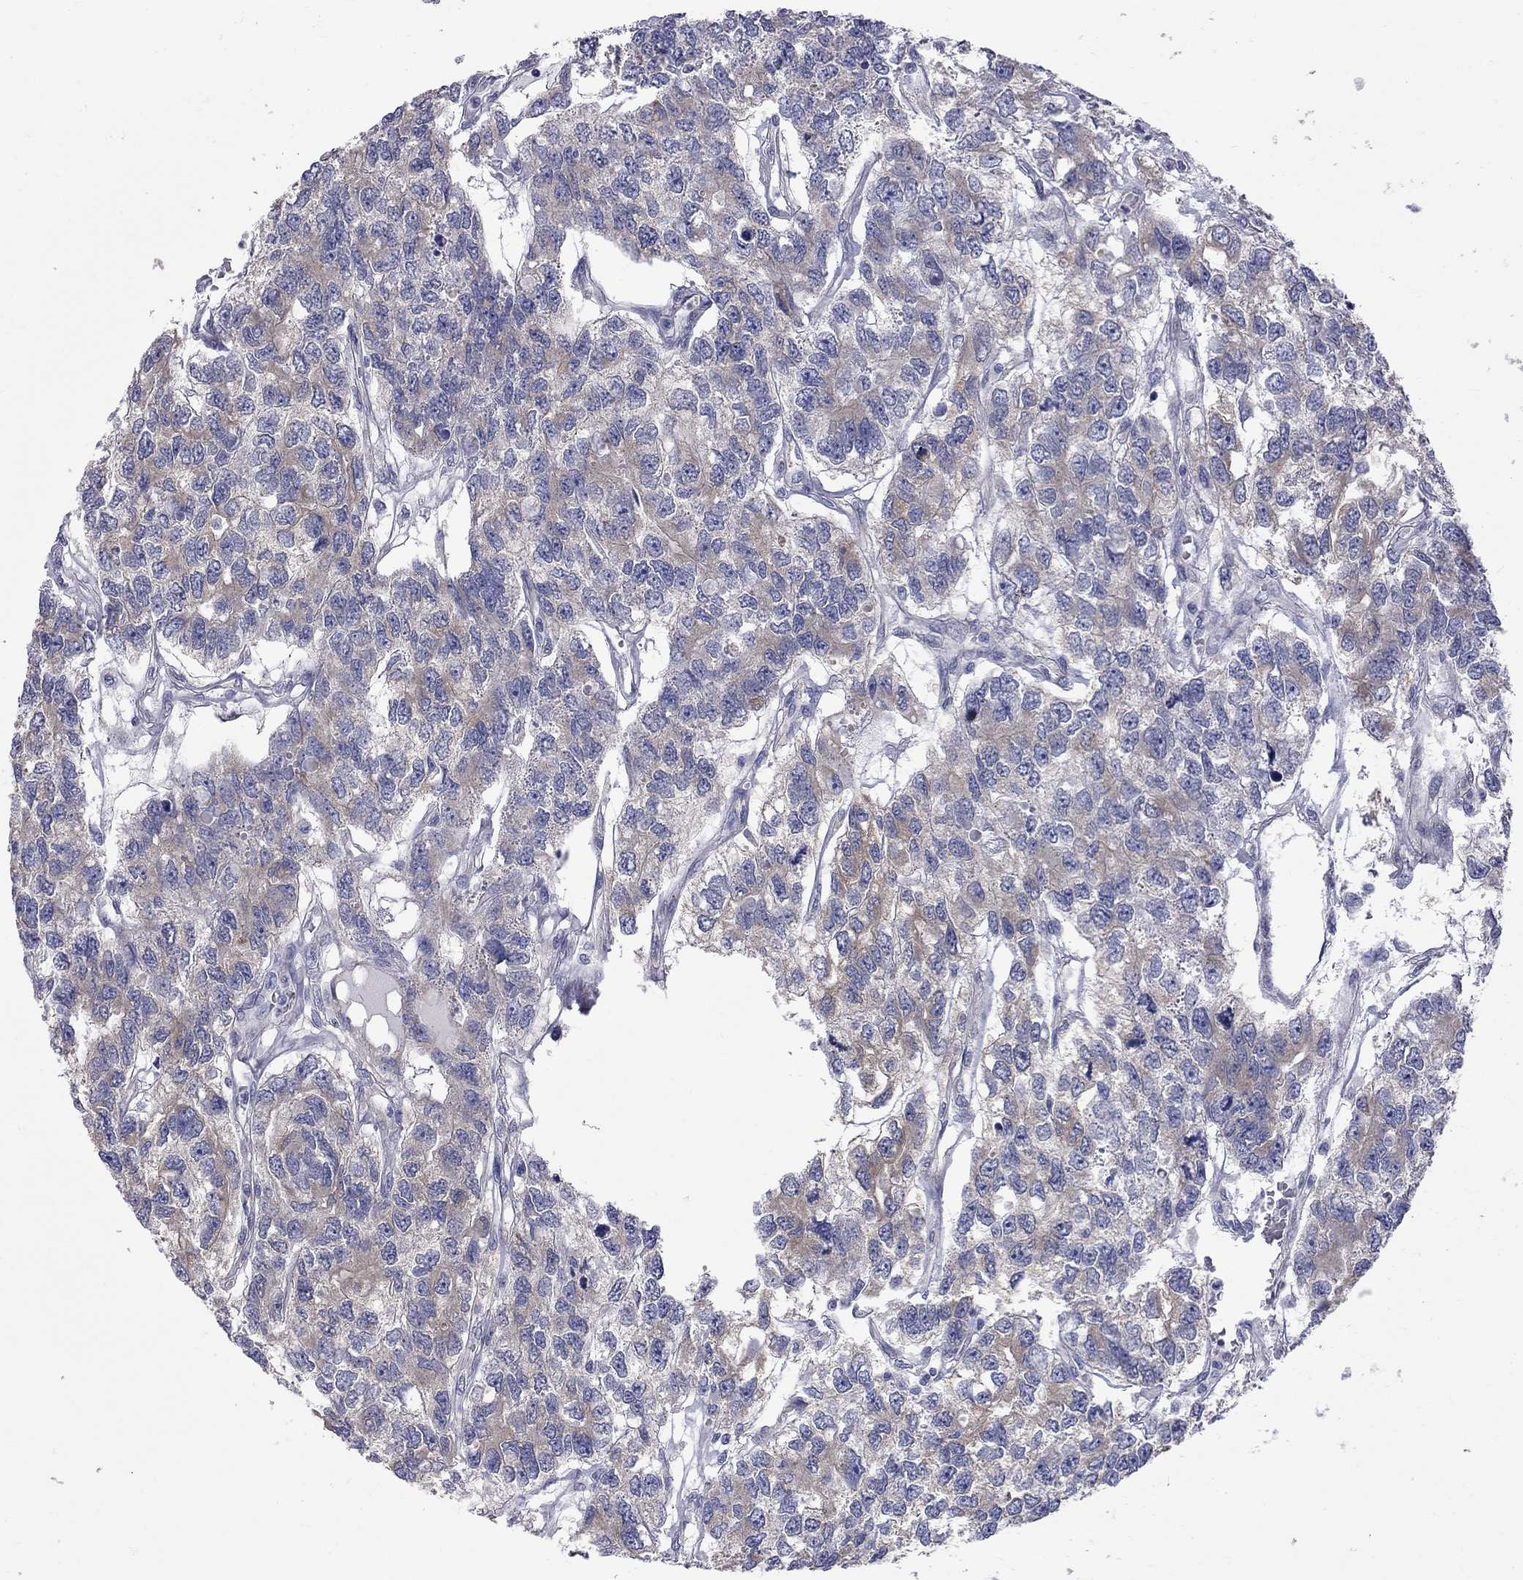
{"staining": {"intensity": "moderate", "quantity": ">75%", "location": "cytoplasmic/membranous"}, "tissue": "testis cancer", "cell_type": "Tumor cells", "image_type": "cancer", "snomed": [{"axis": "morphology", "description": "Seminoma, NOS"}, {"axis": "topography", "description": "Testis"}], "caption": "Testis cancer (seminoma) was stained to show a protein in brown. There is medium levels of moderate cytoplasmic/membranous staining in approximately >75% of tumor cells. (Brightfield microscopy of DAB IHC at high magnification).", "gene": "ABCB4", "patient": {"sex": "male", "age": 52}}